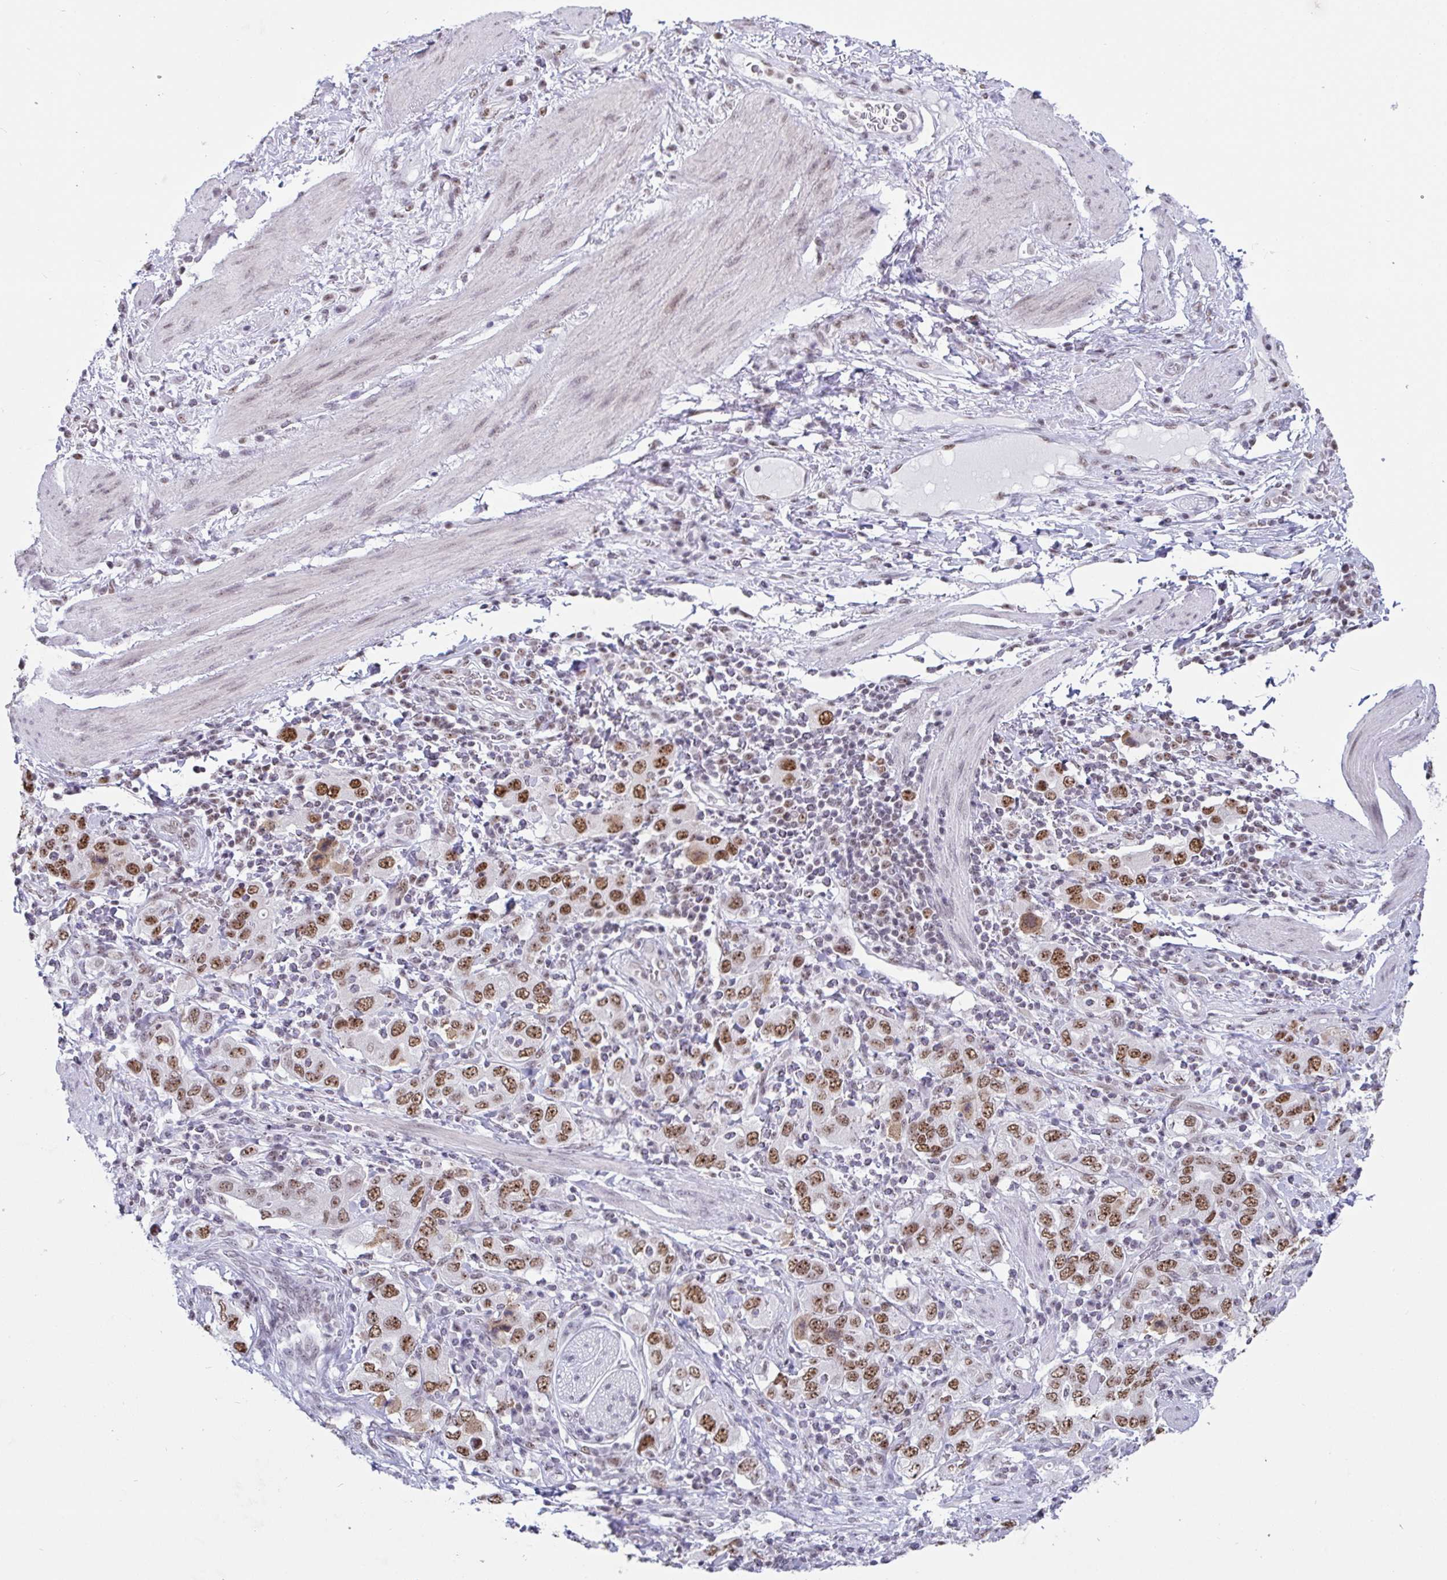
{"staining": {"intensity": "moderate", "quantity": ">75%", "location": "nuclear"}, "tissue": "stomach cancer", "cell_type": "Tumor cells", "image_type": "cancer", "snomed": [{"axis": "morphology", "description": "Adenocarcinoma, NOS"}, {"axis": "topography", "description": "Stomach, upper"}, {"axis": "topography", "description": "Stomach"}], "caption": "The histopathology image shows staining of stomach adenocarcinoma, revealing moderate nuclear protein staining (brown color) within tumor cells.", "gene": "SUPT16H", "patient": {"sex": "male", "age": 62}}